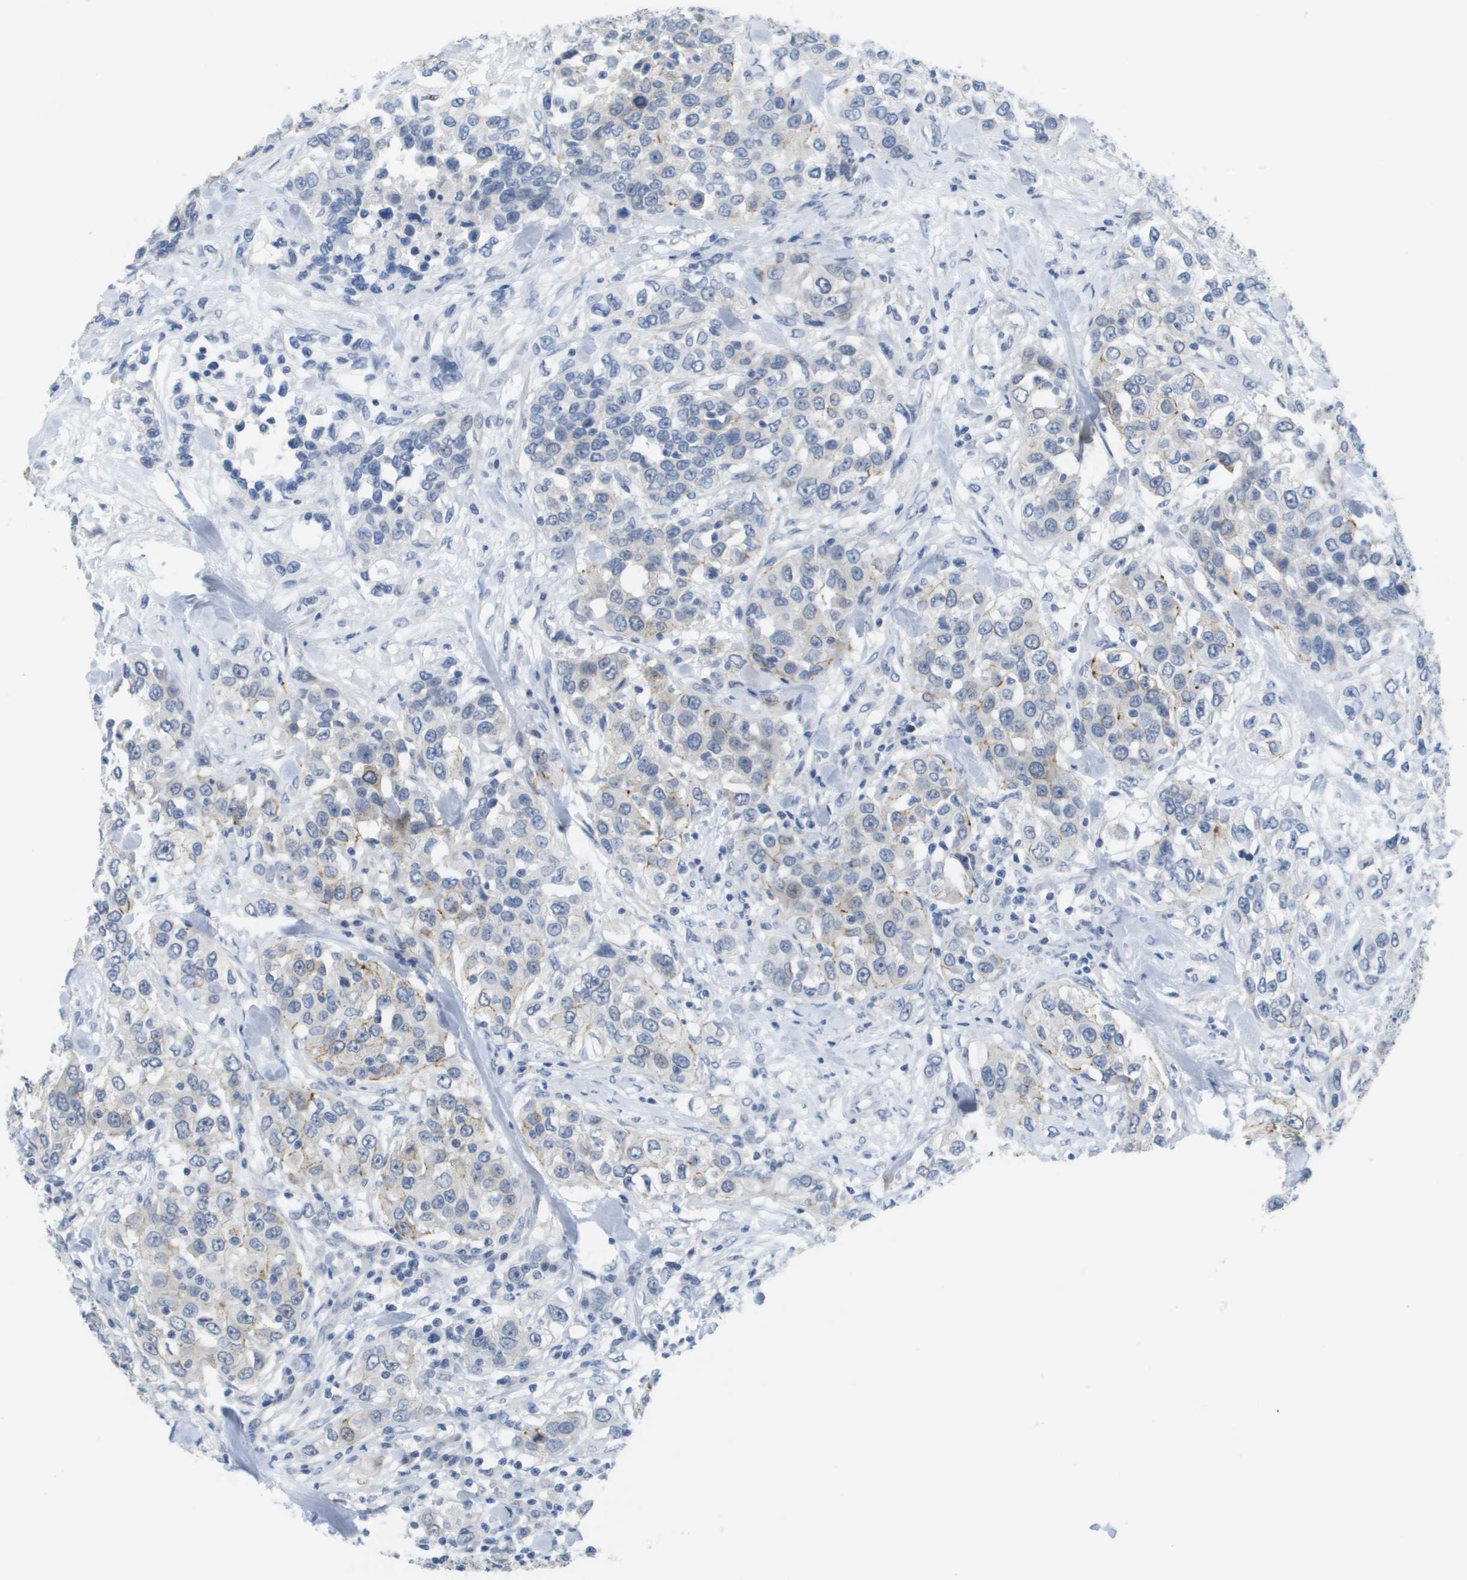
{"staining": {"intensity": "moderate", "quantity": "<25%", "location": "cytoplasmic/membranous"}, "tissue": "urothelial cancer", "cell_type": "Tumor cells", "image_type": "cancer", "snomed": [{"axis": "morphology", "description": "Urothelial carcinoma, High grade"}, {"axis": "topography", "description": "Urinary bladder"}], "caption": "Protein staining of urothelial cancer tissue exhibits moderate cytoplasmic/membranous staining in about <25% of tumor cells. (DAB (3,3'-diaminobenzidine) IHC, brown staining for protein, blue staining for nuclei).", "gene": "PDE4A", "patient": {"sex": "female", "age": 80}}